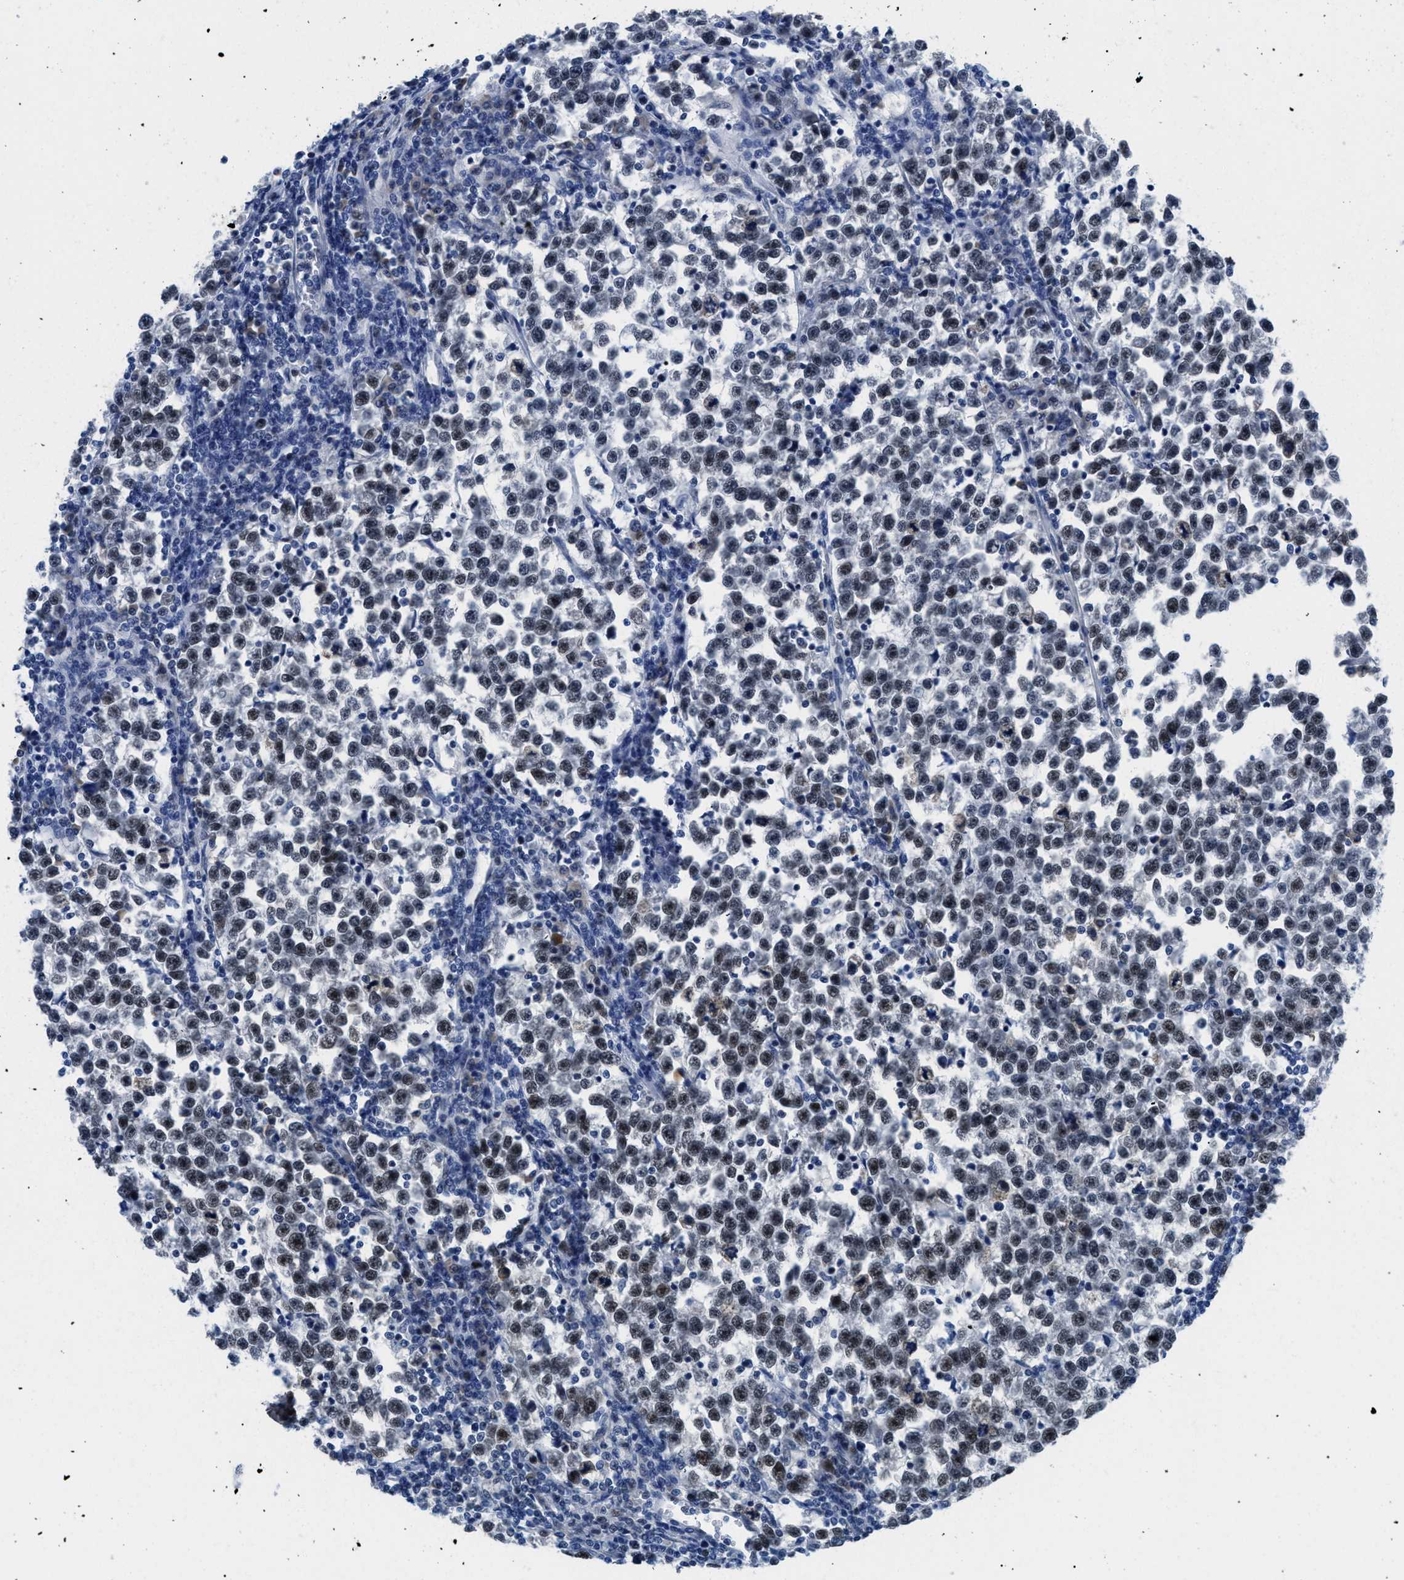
{"staining": {"intensity": "strong", "quantity": ">75%", "location": "nuclear"}, "tissue": "testis cancer", "cell_type": "Tumor cells", "image_type": "cancer", "snomed": [{"axis": "morphology", "description": "Normal tissue, NOS"}, {"axis": "morphology", "description": "Seminoma, NOS"}, {"axis": "topography", "description": "Testis"}], "caption": "High-power microscopy captured an immunohistochemistry photomicrograph of testis seminoma, revealing strong nuclear expression in about >75% of tumor cells.", "gene": "SMARCAD1", "patient": {"sex": "male", "age": 43}}